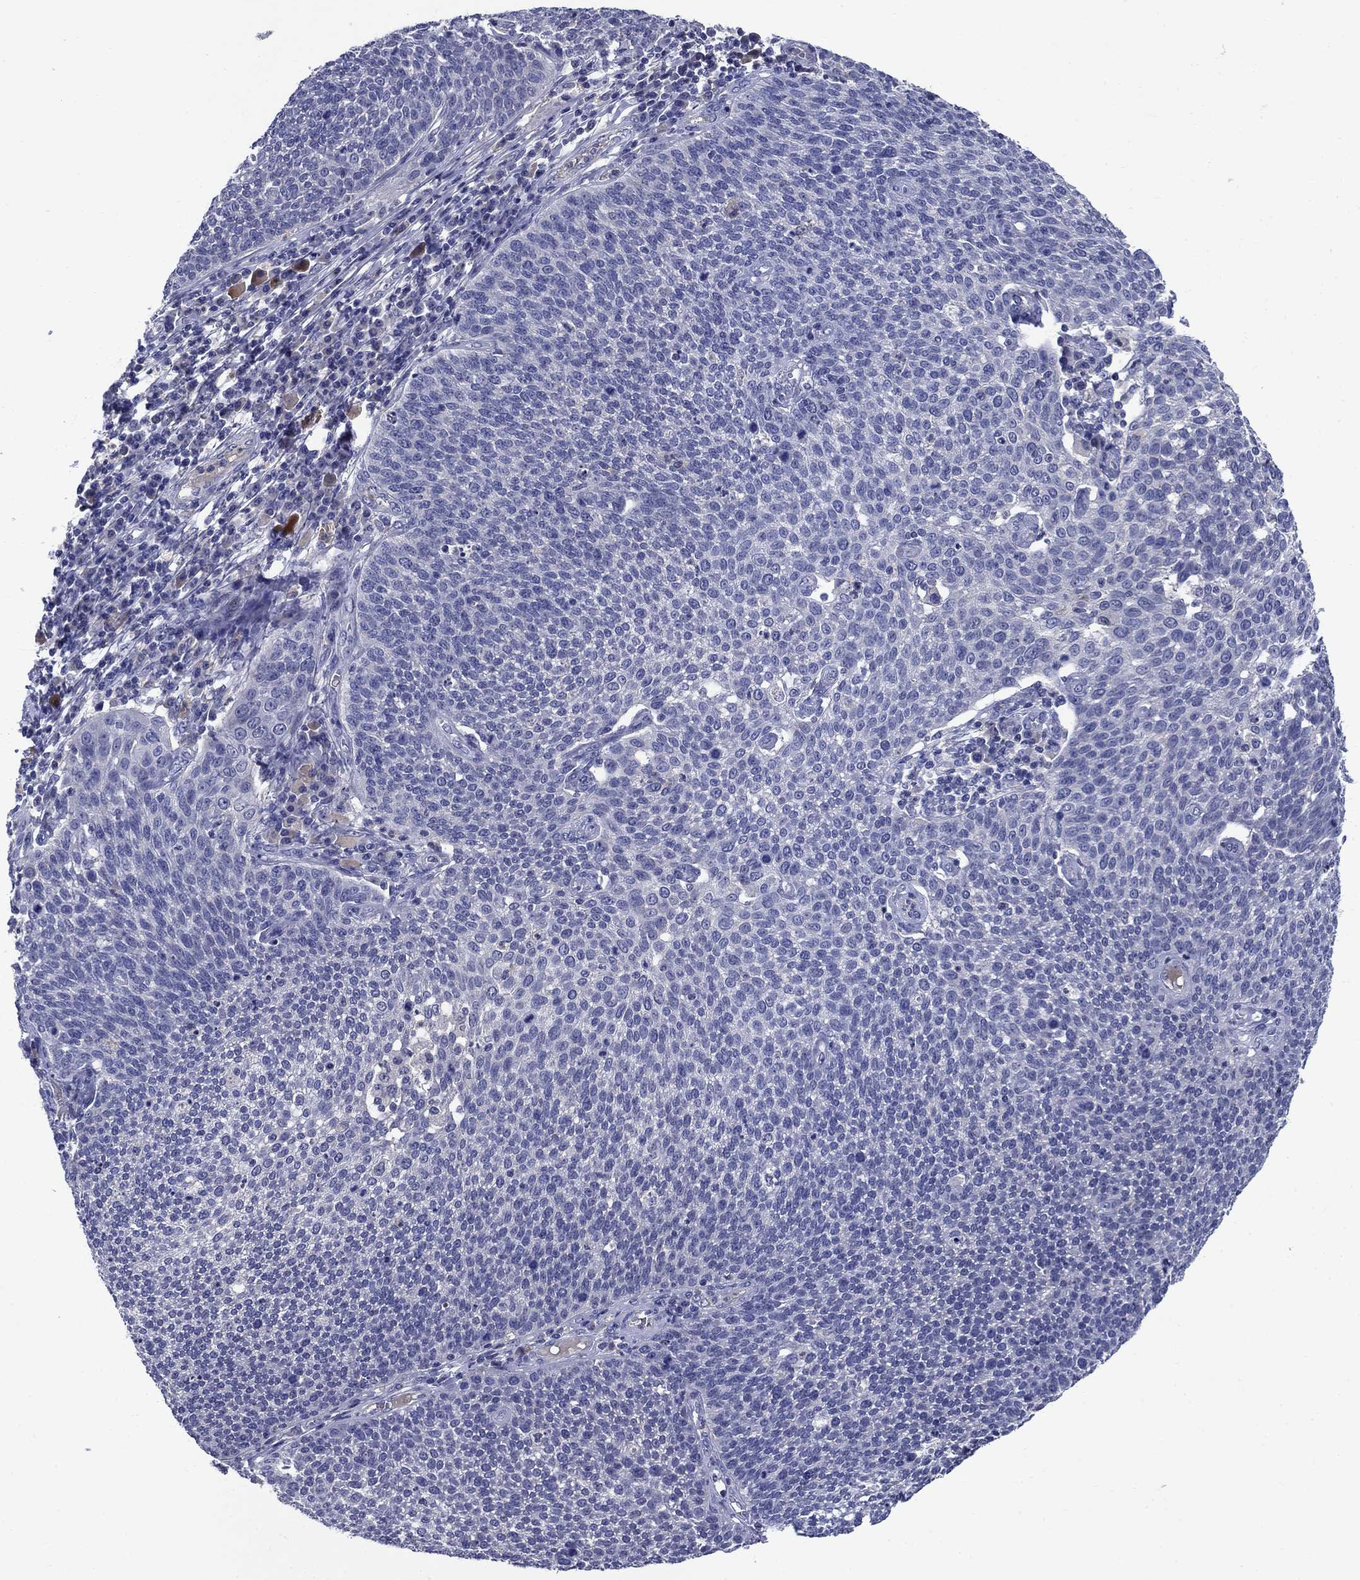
{"staining": {"intensity": "negative", "quantity": "none", "location": "none"}, "tissue": "cervical cancer", "cell_type": "Tumor cells", "image_type": "cancer", "snomed": [{"axis": "morphology", "description": "Squamous cell carcinoma, NOS"}, {"axis": "topography", "description": "Cervix"}], "caption": "Human cervical cancer stained for a protein using immunohistochemistry shows no expression in tumor cells.", "gene": "STAB2", "patient": {"sex": "female", "age": 34}}